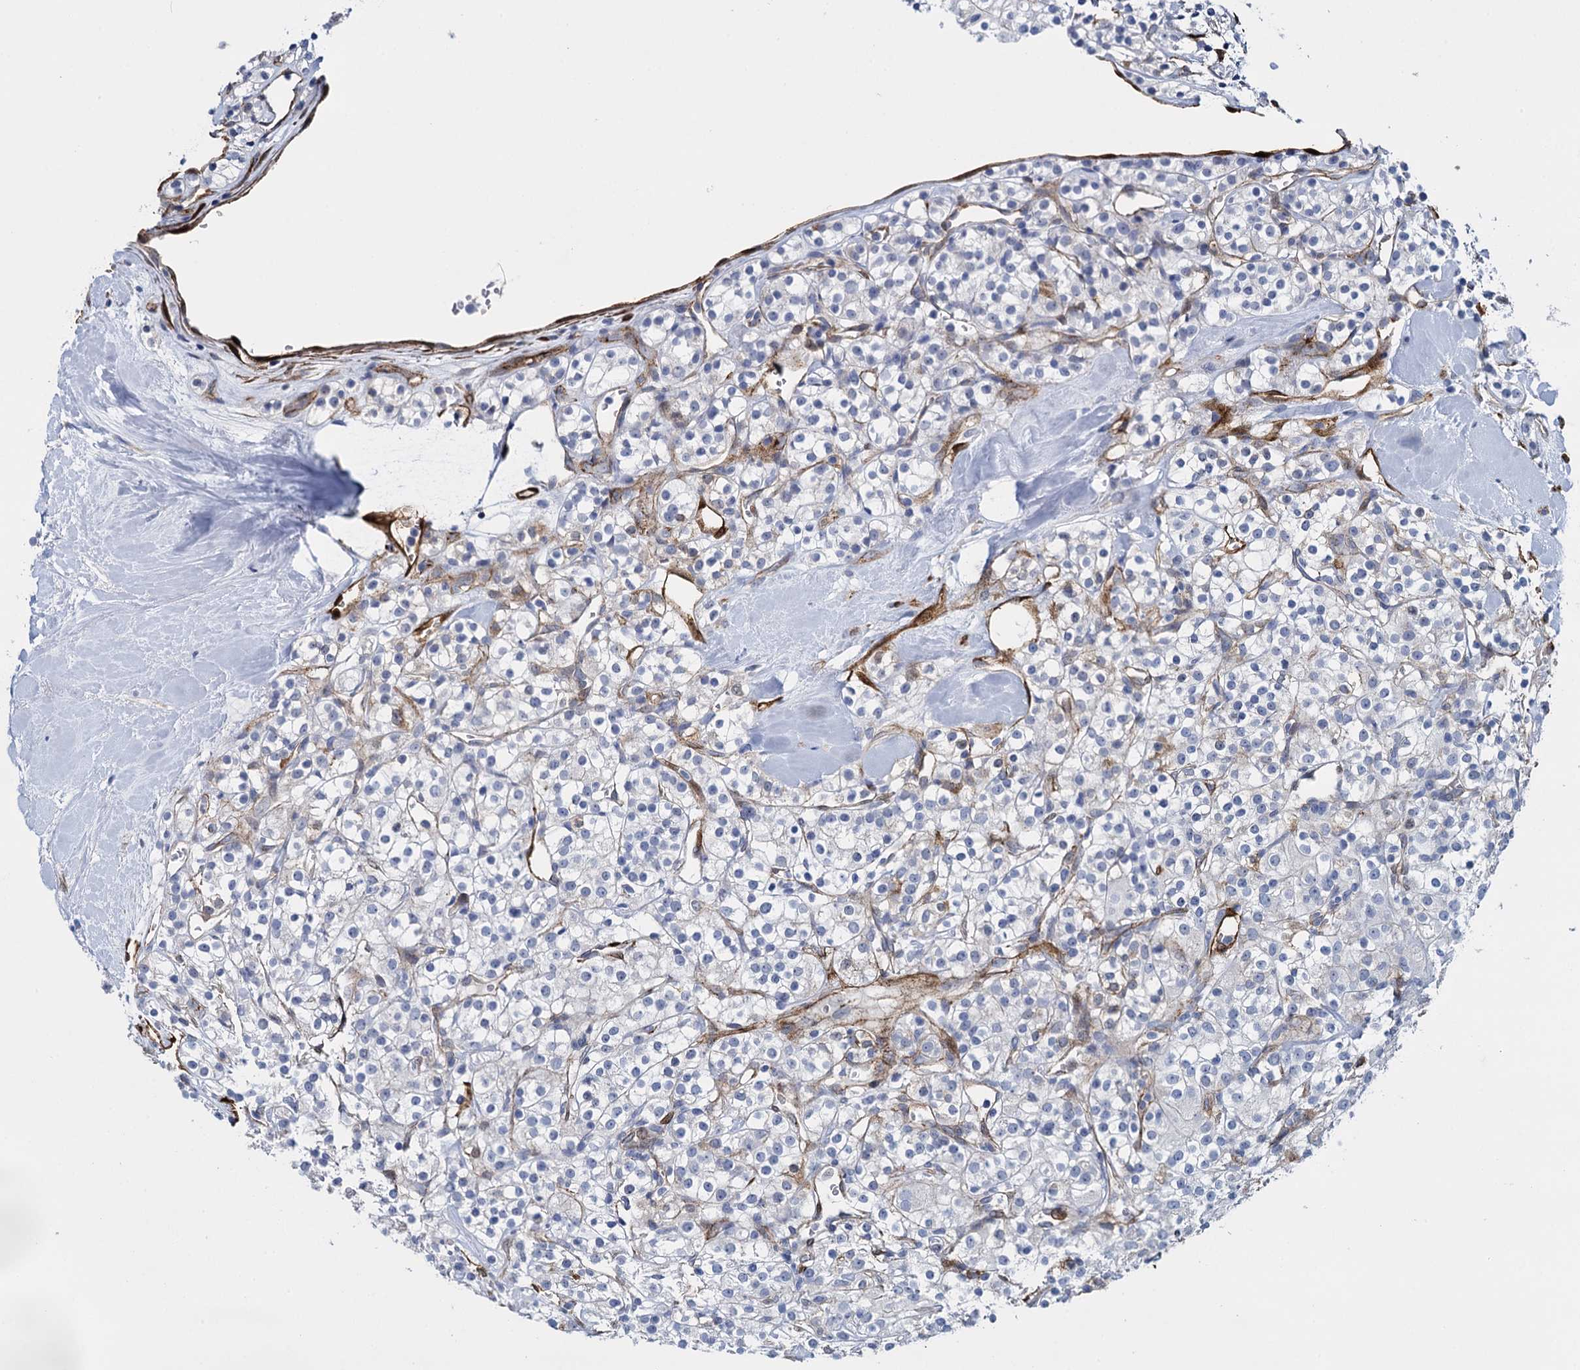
{"staining": {"intensity": "negative", "quantity": "none", "location": "none"}, "tissue": "renal cancer", "cell_type": "Tumor cells", "image_type": "cancer", "snomed": [{"axis": "morphology", "description": "Adenocarcinoma, NOS"}, {"axis": "topography", "description": "Kidney"}], "caption": "Tumor cells are negative for brown protein staining in renal cancer (adenocarcinoma).", "gene": "SNCG", "patient": {"sex": "male", "age": 77}}